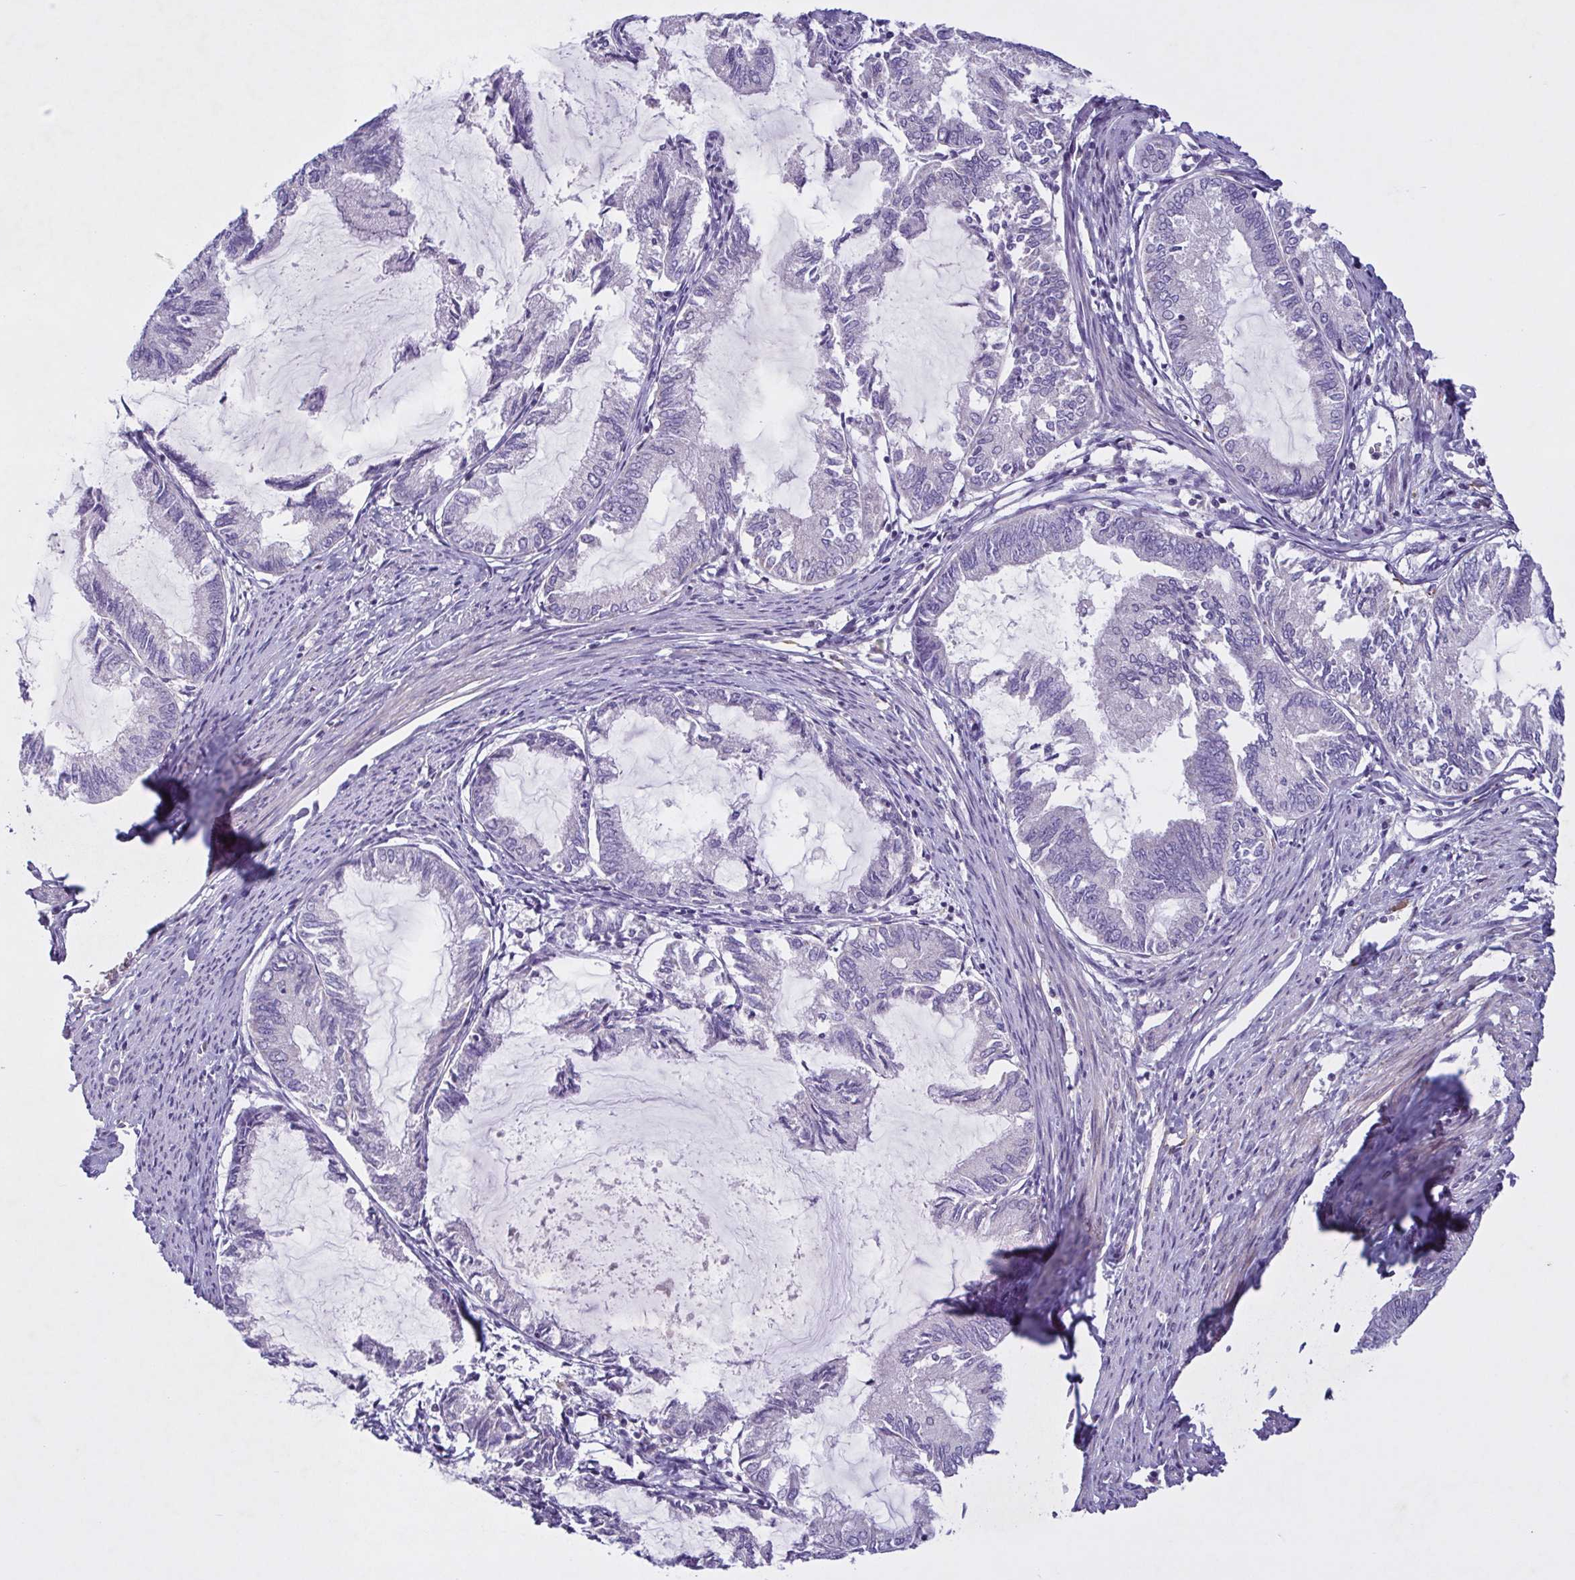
{"staining": {"intensity": "negative", "quantity": "none", "location": "none"}, "tissue": "endometrial cancer", "cell_type": "Tumor cells", "image_type": "cancer", "snomed": [{"axis": "morphology", "description": "Adenocarcinoma, NOS"}, {"axis": "topography", "description": "Endometrium"}], "caption": "There is no significant staining in tumor cells of adenocarcinoma (endometrial).", "gene": "F13B", "patient": {"sex": "female", "age": 86}}